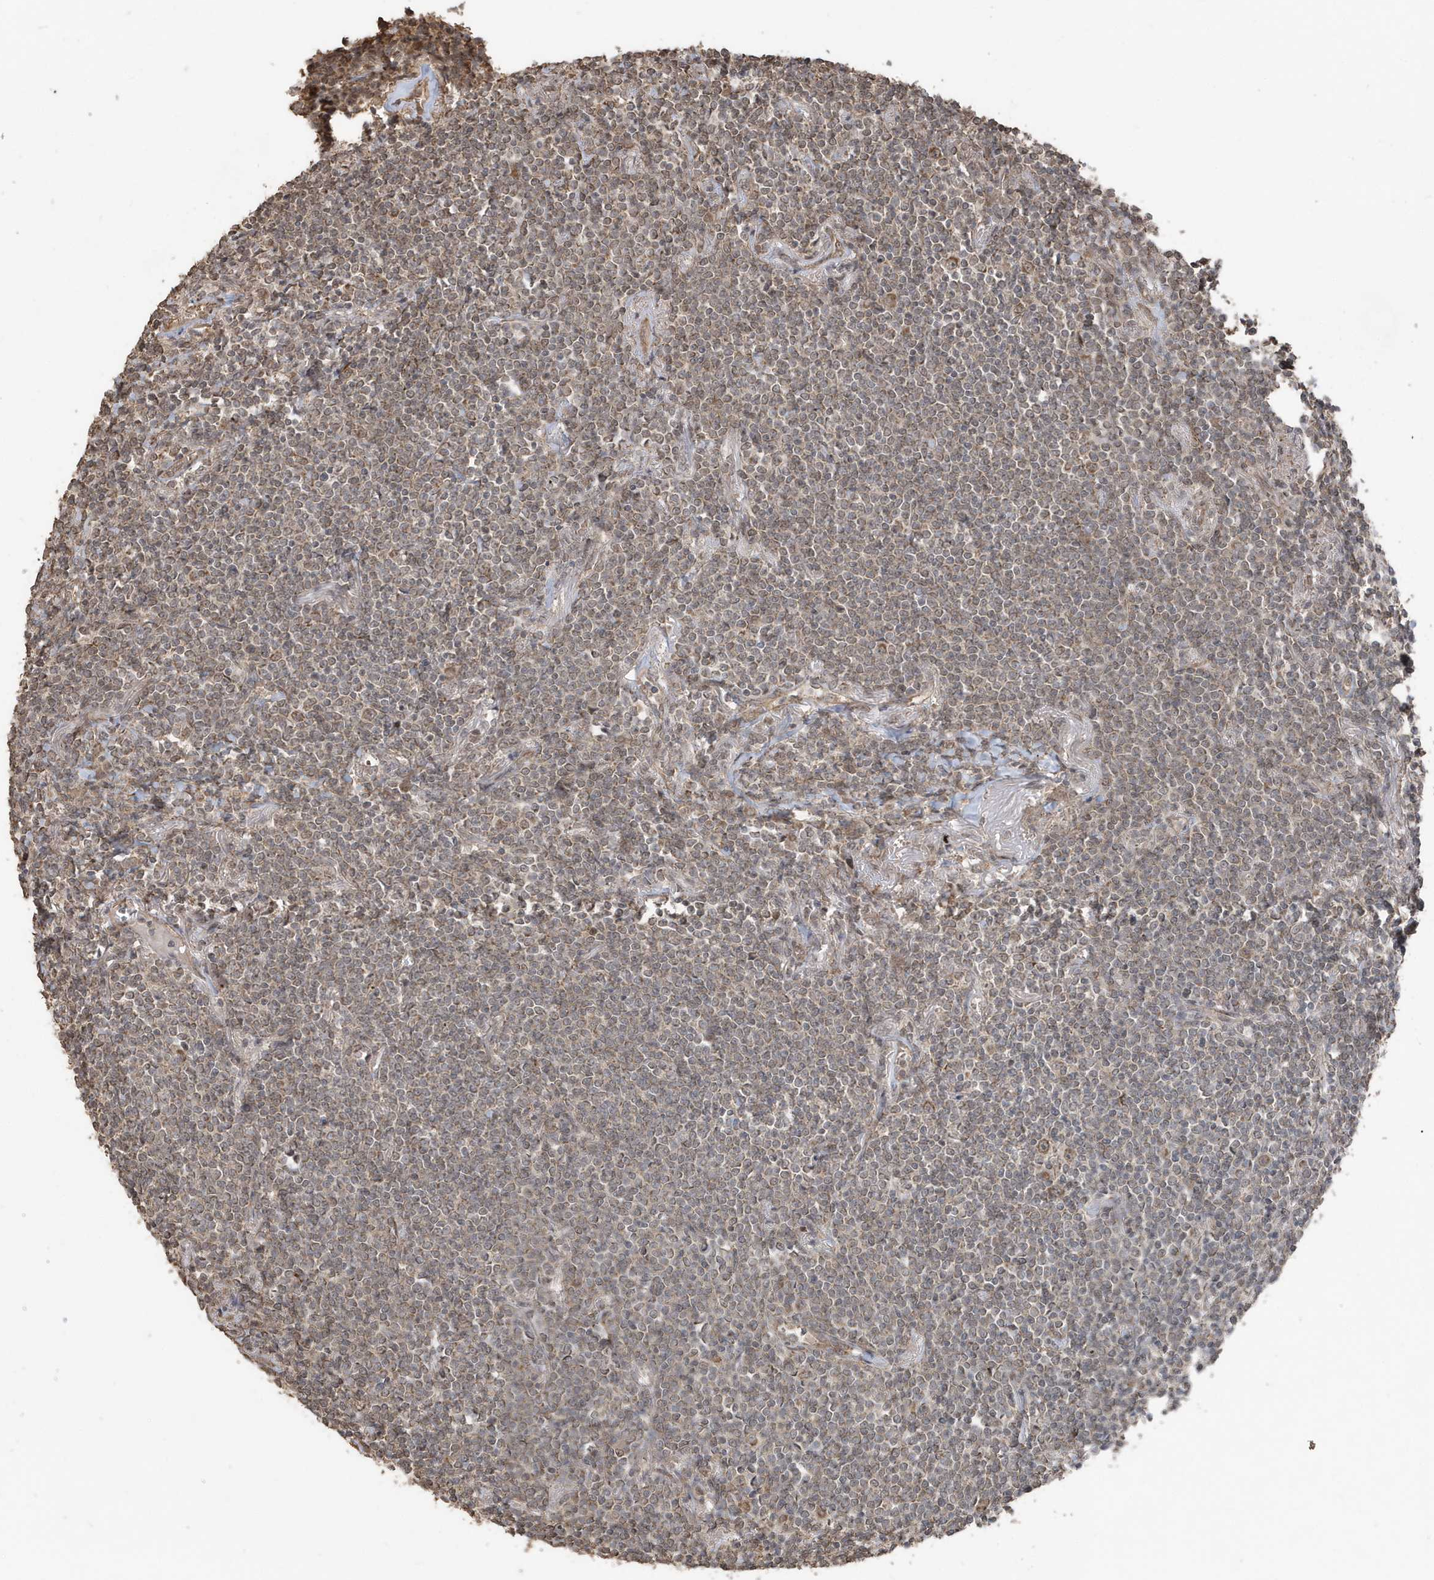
{"staining": {"intensity": "moderate", "quantity": "<25%", "location": "cytoplasmic/membranous"}, "tissue": "lymphoma", "cell_type": "Tumor cells", "image_type": "cancer", "snomed": [{"axis": "morphology", "description": "Malignant lymphoma, non-Hodgkin's type, Low grade"}, {"axis": "topography", "description": "Lung"}], "caption": "The immunohistochemical stain labels moderate cytoplasmic/membranous staining in tumor cells of lymphoma tissue.", "gene": "PAXBP1", "patient": {"sex": "female", "age": 71}}